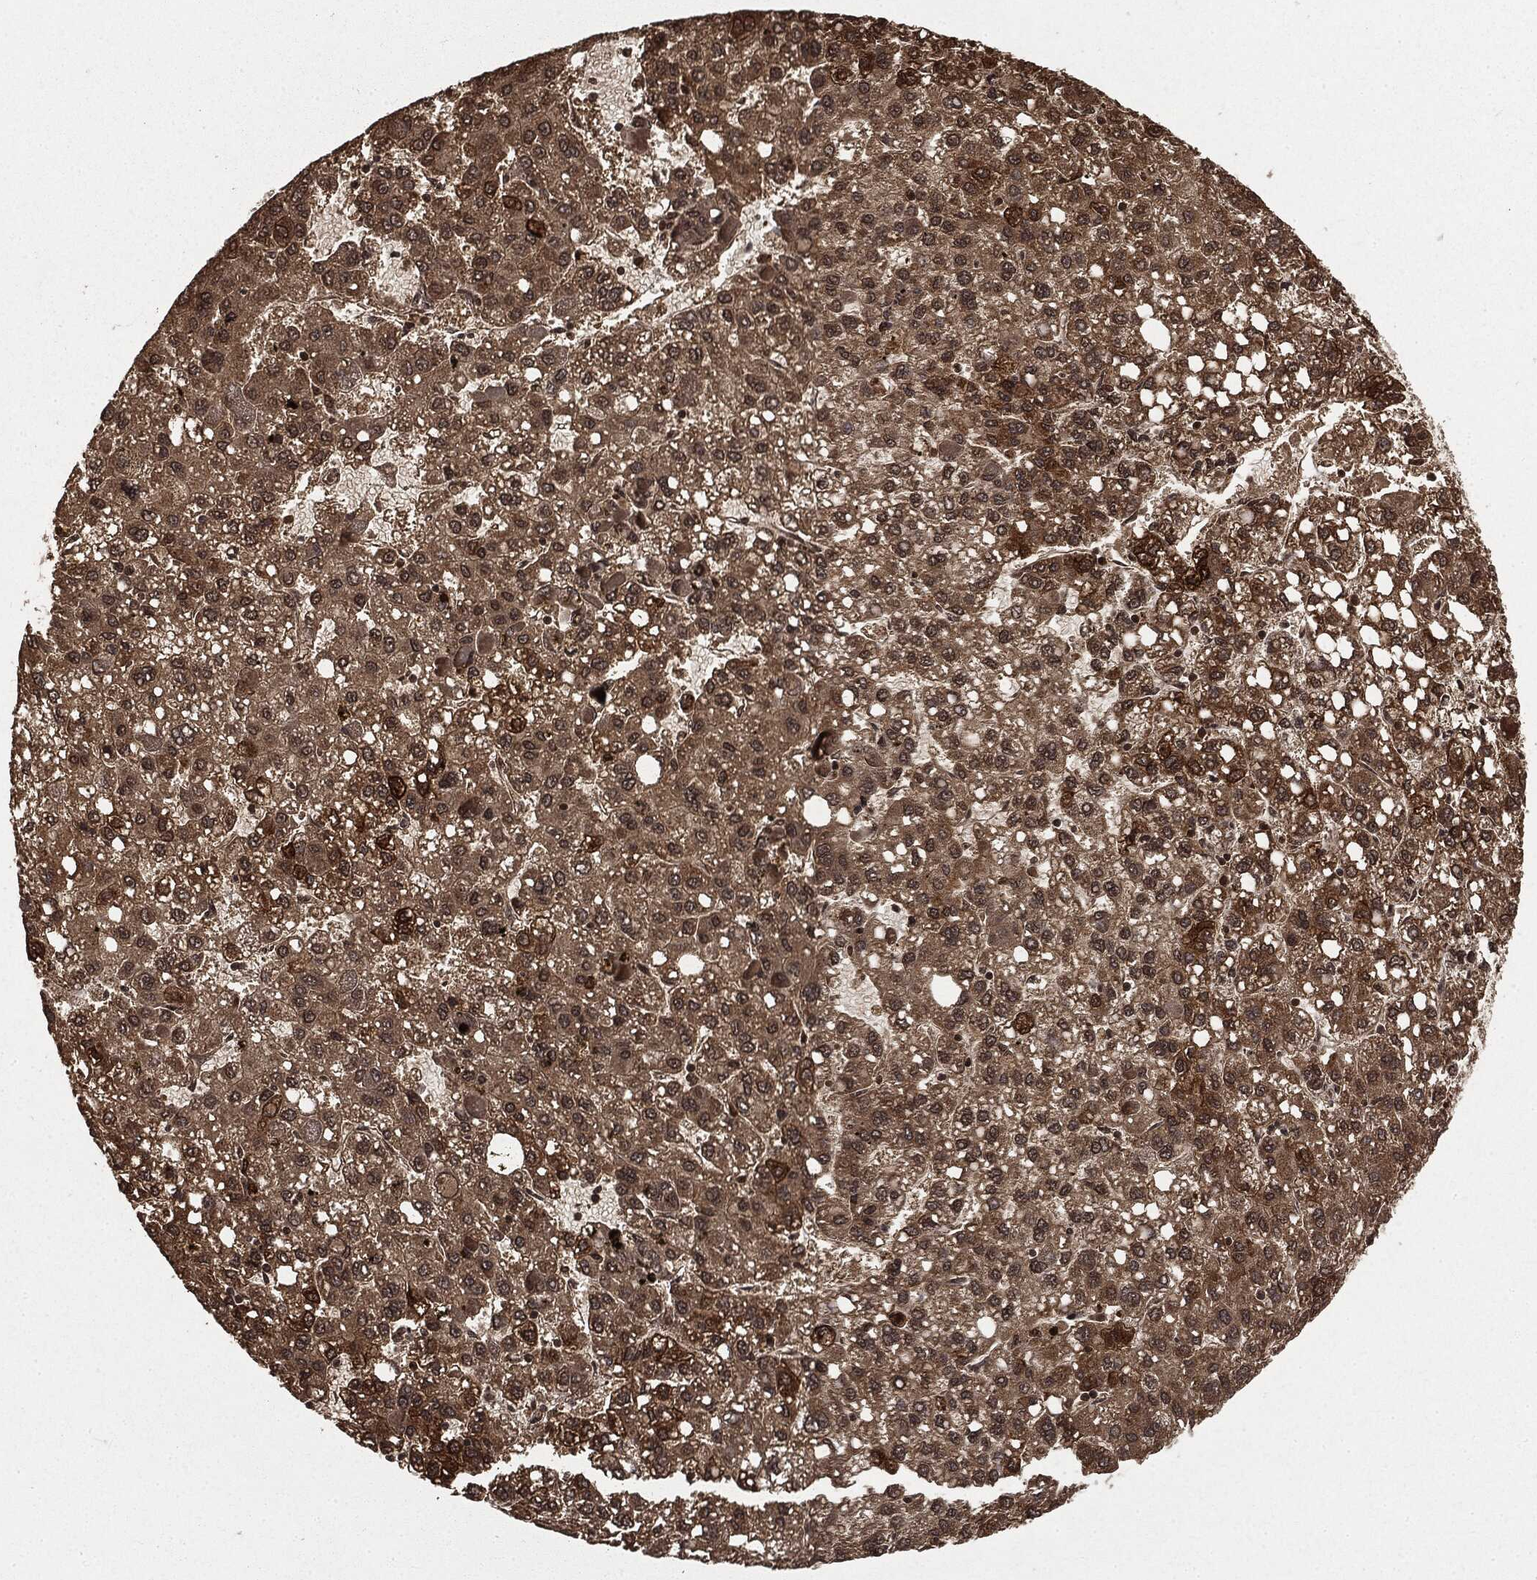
{"staining": {"intensity": "strong", "quantity": "<25%", "location": "cytoplasmic/membranous"}, "tissue": "liver cancer", "cell_type": "Tumor cells", "image_type": "cancer", "snomed": [{"axis": "morphology", "description": "Carcinoma, Hepatocellular, NOS"}, {"axis": "topography", "description": "Liver"}], "caption": "Immunohistochemistry photomicrograph of human liver cancer stained for a protein (brown), which exhibits medium levels of strong cytoplasmic/membranous staining in approximately <25% of tumor cells.", "gene": "CTDP1", "patient": {"sex": "female", "age": 82}}